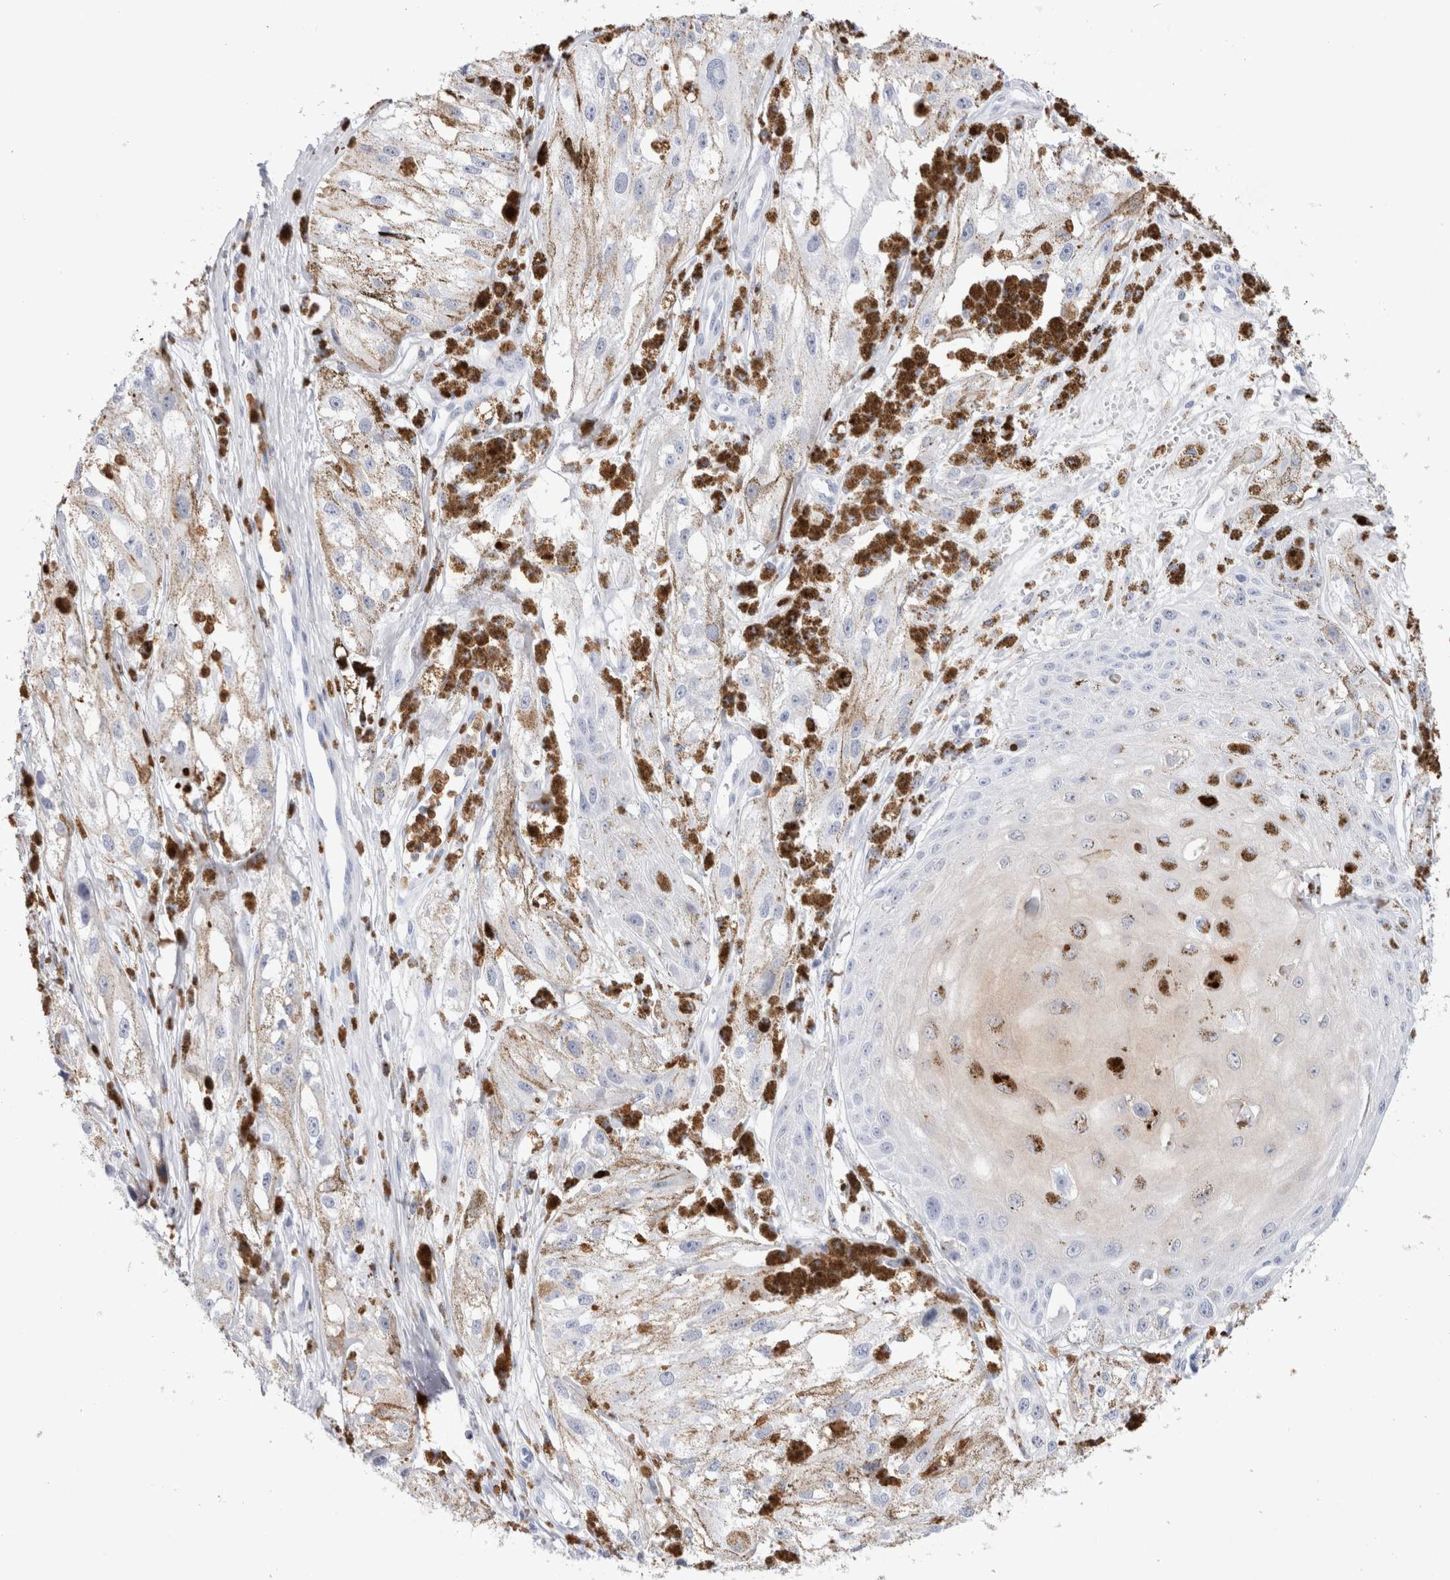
{"staining": {"intensity": "weak", "quantity": "<25%", "location": "cytoplasmic/membranous"}, "tissue": "melanoma", "cell_type": "Tumor cells", "image_type": "cancer", "snomed": [{"axis": "morphology", "description": "Malignant melanoma, NOS"}, {"axis": "topography", "description": "Skin"}], "caption": "Immunohistochemistry (IHC) micrograph of melanoma stained for a protein (brown), which shows no positivity in tumor cells.", "gene": "SLC10A5", "patient": {"sex": "male", "age": 88}}